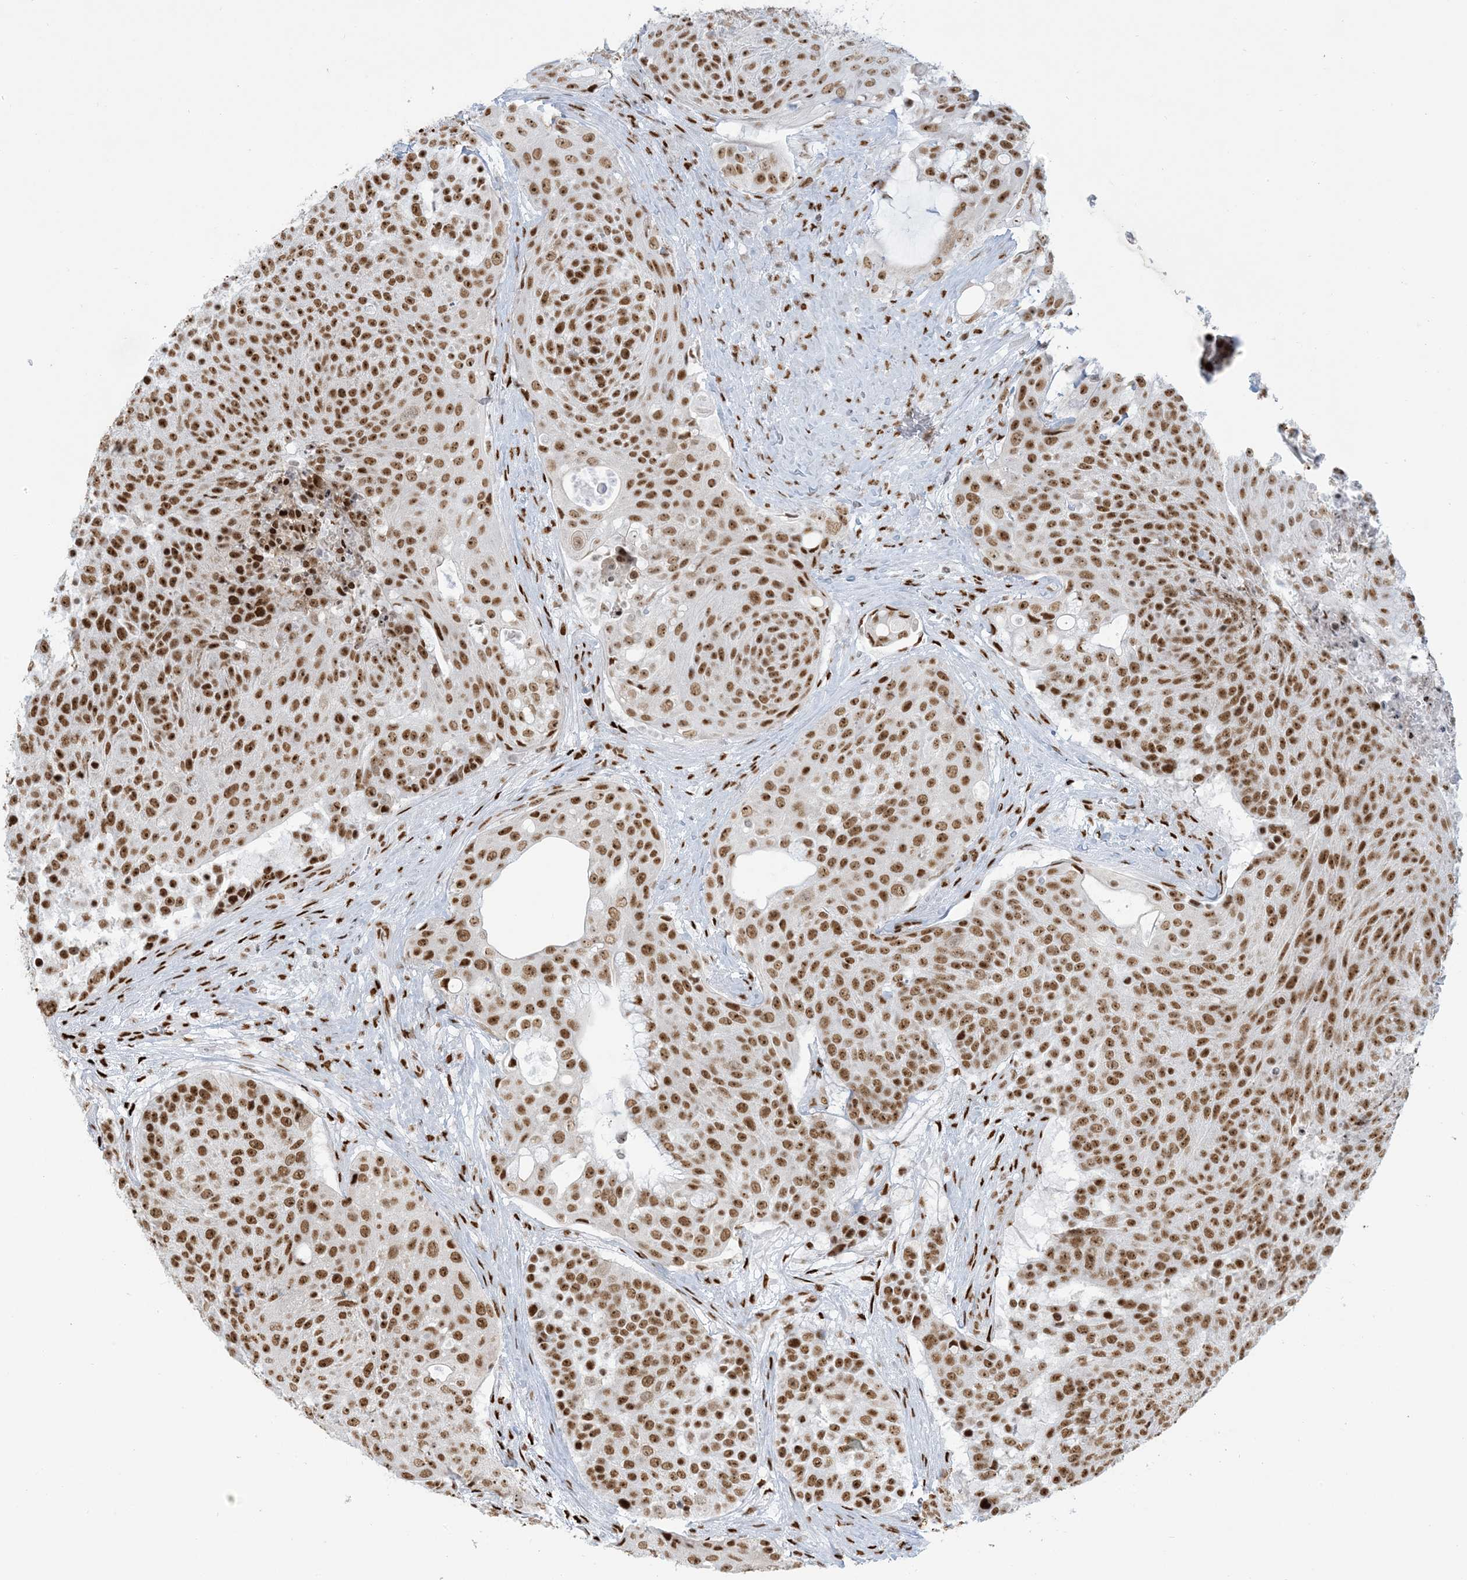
{"staining": {"intensity": "strong", "quantity": ">75%", "location": "nuclear"}, "tissue": "urothelial cancer", "cell_type": "Tumor cells", "image_type": "cancer", "snomed": [{"axis": "morphology", "description": "Urothelial carcinoma, High grade"}, {"axis": "topography", "description": "Urinary bladder"}], "caption": "Urothelial cancer stained with a brown dye shows strong nuclear positive expression in about >75% of tumor cells.", "gene": "STAG1", "patient": {"sex": "female", "age": 63}}